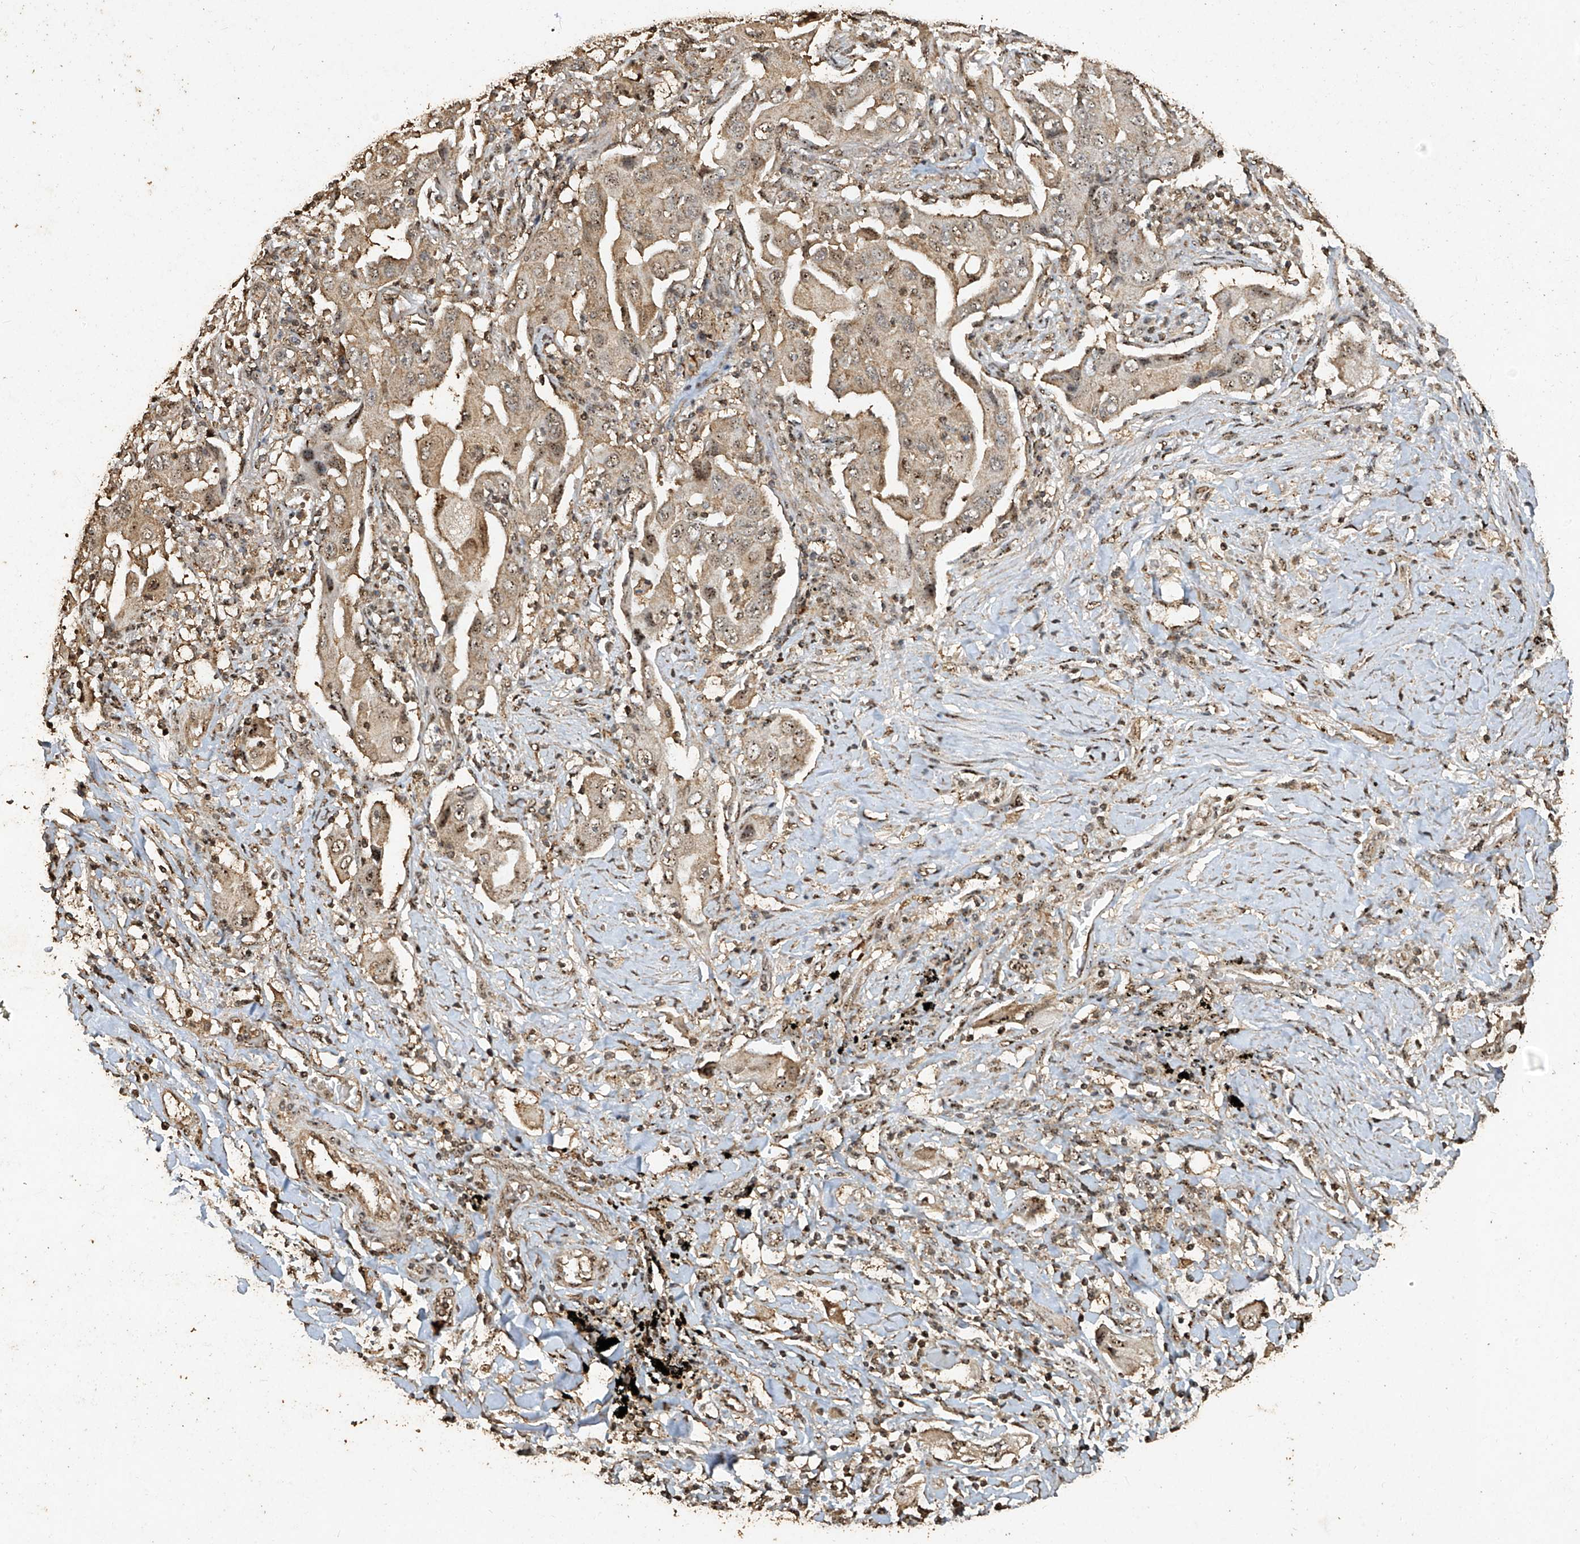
{"staining": {"intensity": "moderate", "quantity": ">75%", "location": "nuclear"}, "tissue": "lung cancer", "cell_type": "Tumor cells", "image_type": "cancer", "snomed": [{"axis": "morphology", "description": "Adenocarcinoma, NOS"}, {"axis": "topography", "description": "Lung"}], "caption": "Human lung cancer stained with a brown dye displays moderate nuclear positive positivity in approximately >75% of tumor cells.", "gene": "ERBB3", "patient": {"sex": "female", "age": 65}}